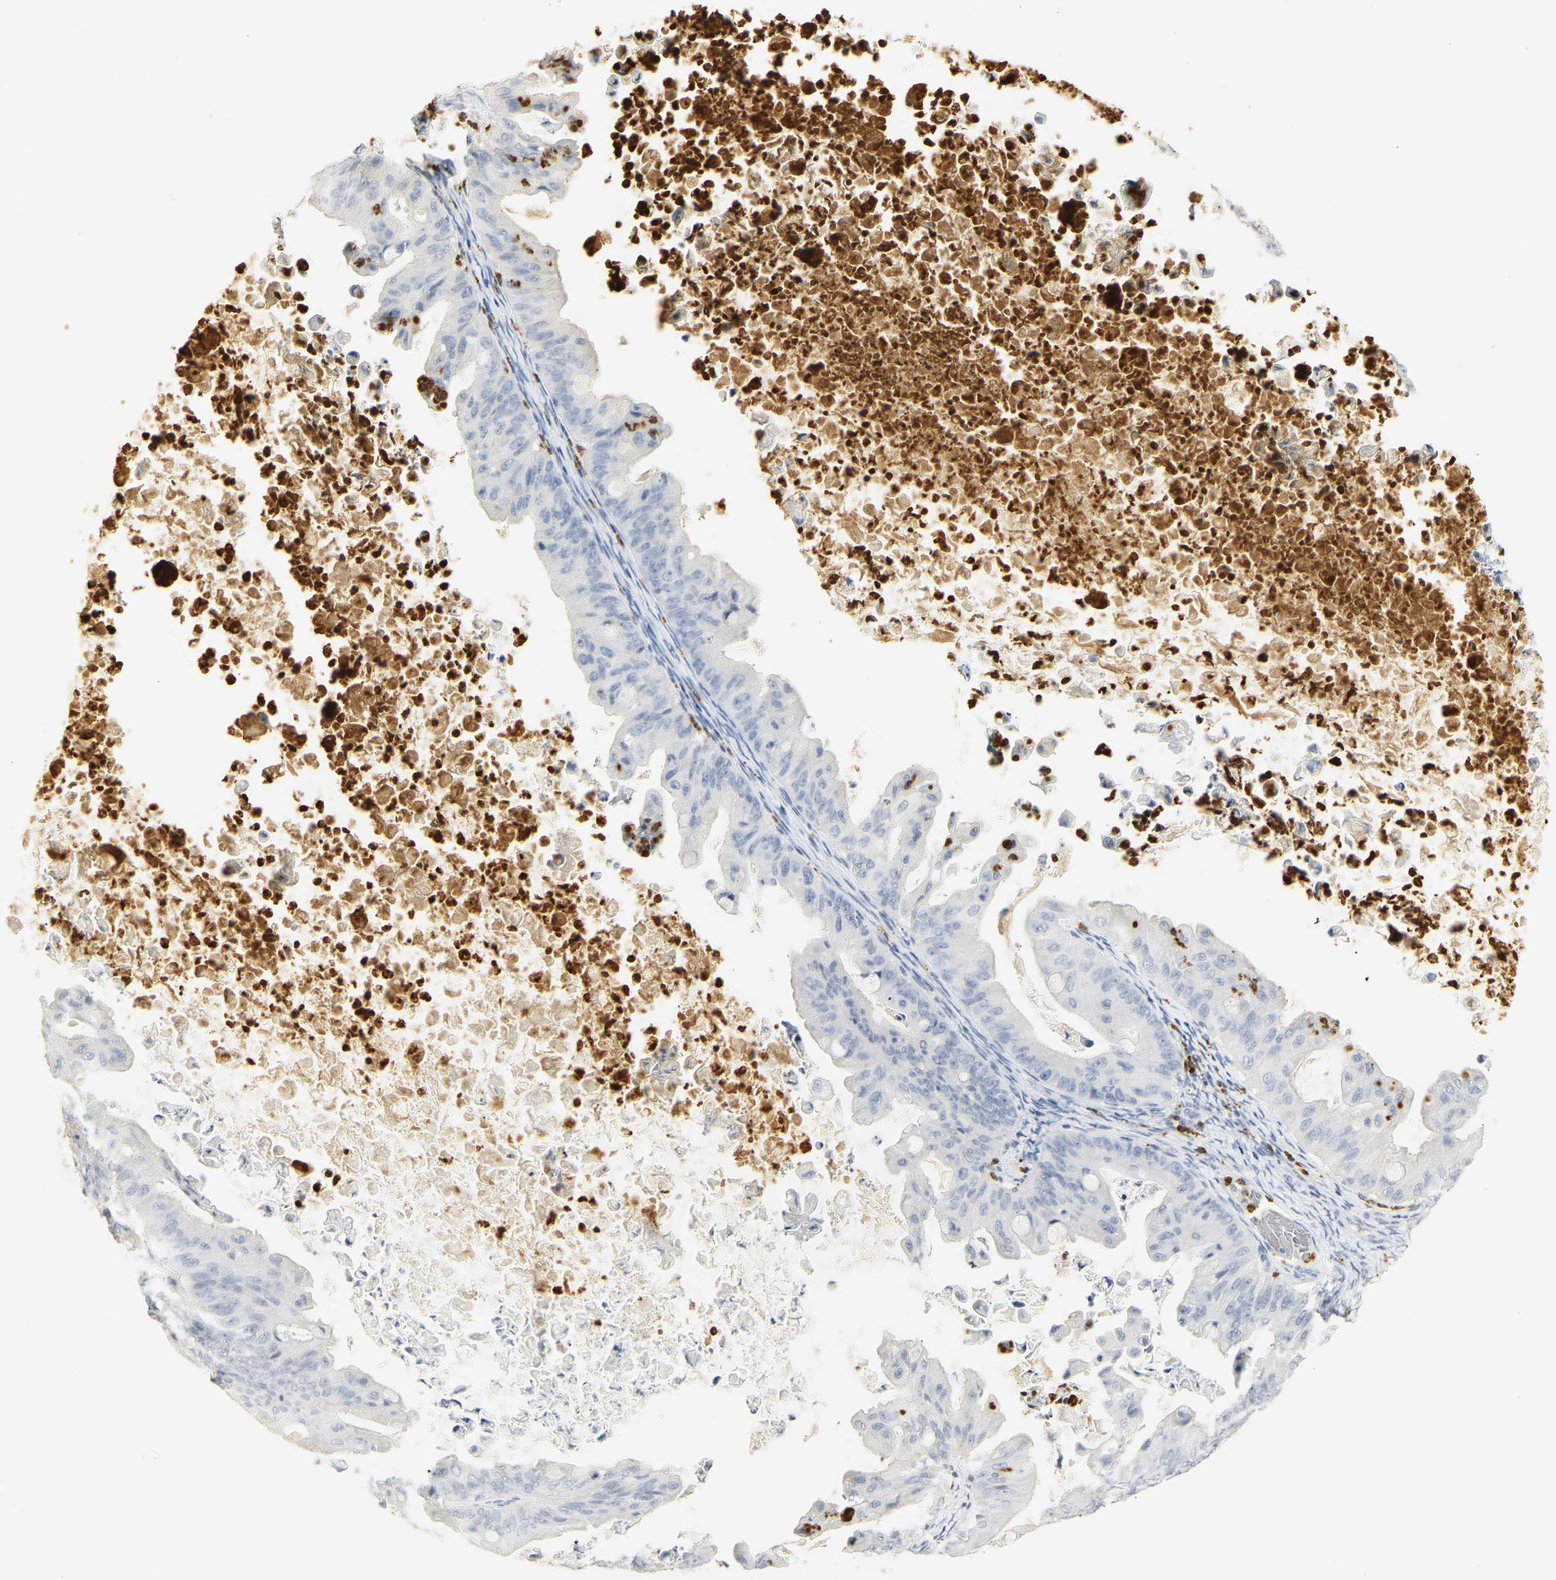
{"staining": {"intensity": "negative", "quantity": "none", "location": "none"}, "tissue": "ovarian cancer", "cell_type": "Tumor cells", "image_type": "cancer", "snomed": [{"axis": "morphology", "description": "Cystadenocarcinoma, mucinous, NOS"}, {"axis": "topography", "description": "Ovary"}], "caption": "High power microscopy histopathology image of an immunohistochemistry photomicrograph of ovarian mucinous cystadenocarcinoma, revealing no significant expression in tumor cells. (Immunohistochemistry (ihc), brightfield microscopy, high magnification).", "gene": "MPO", "patient": {"sex": "female", "age": 37}}